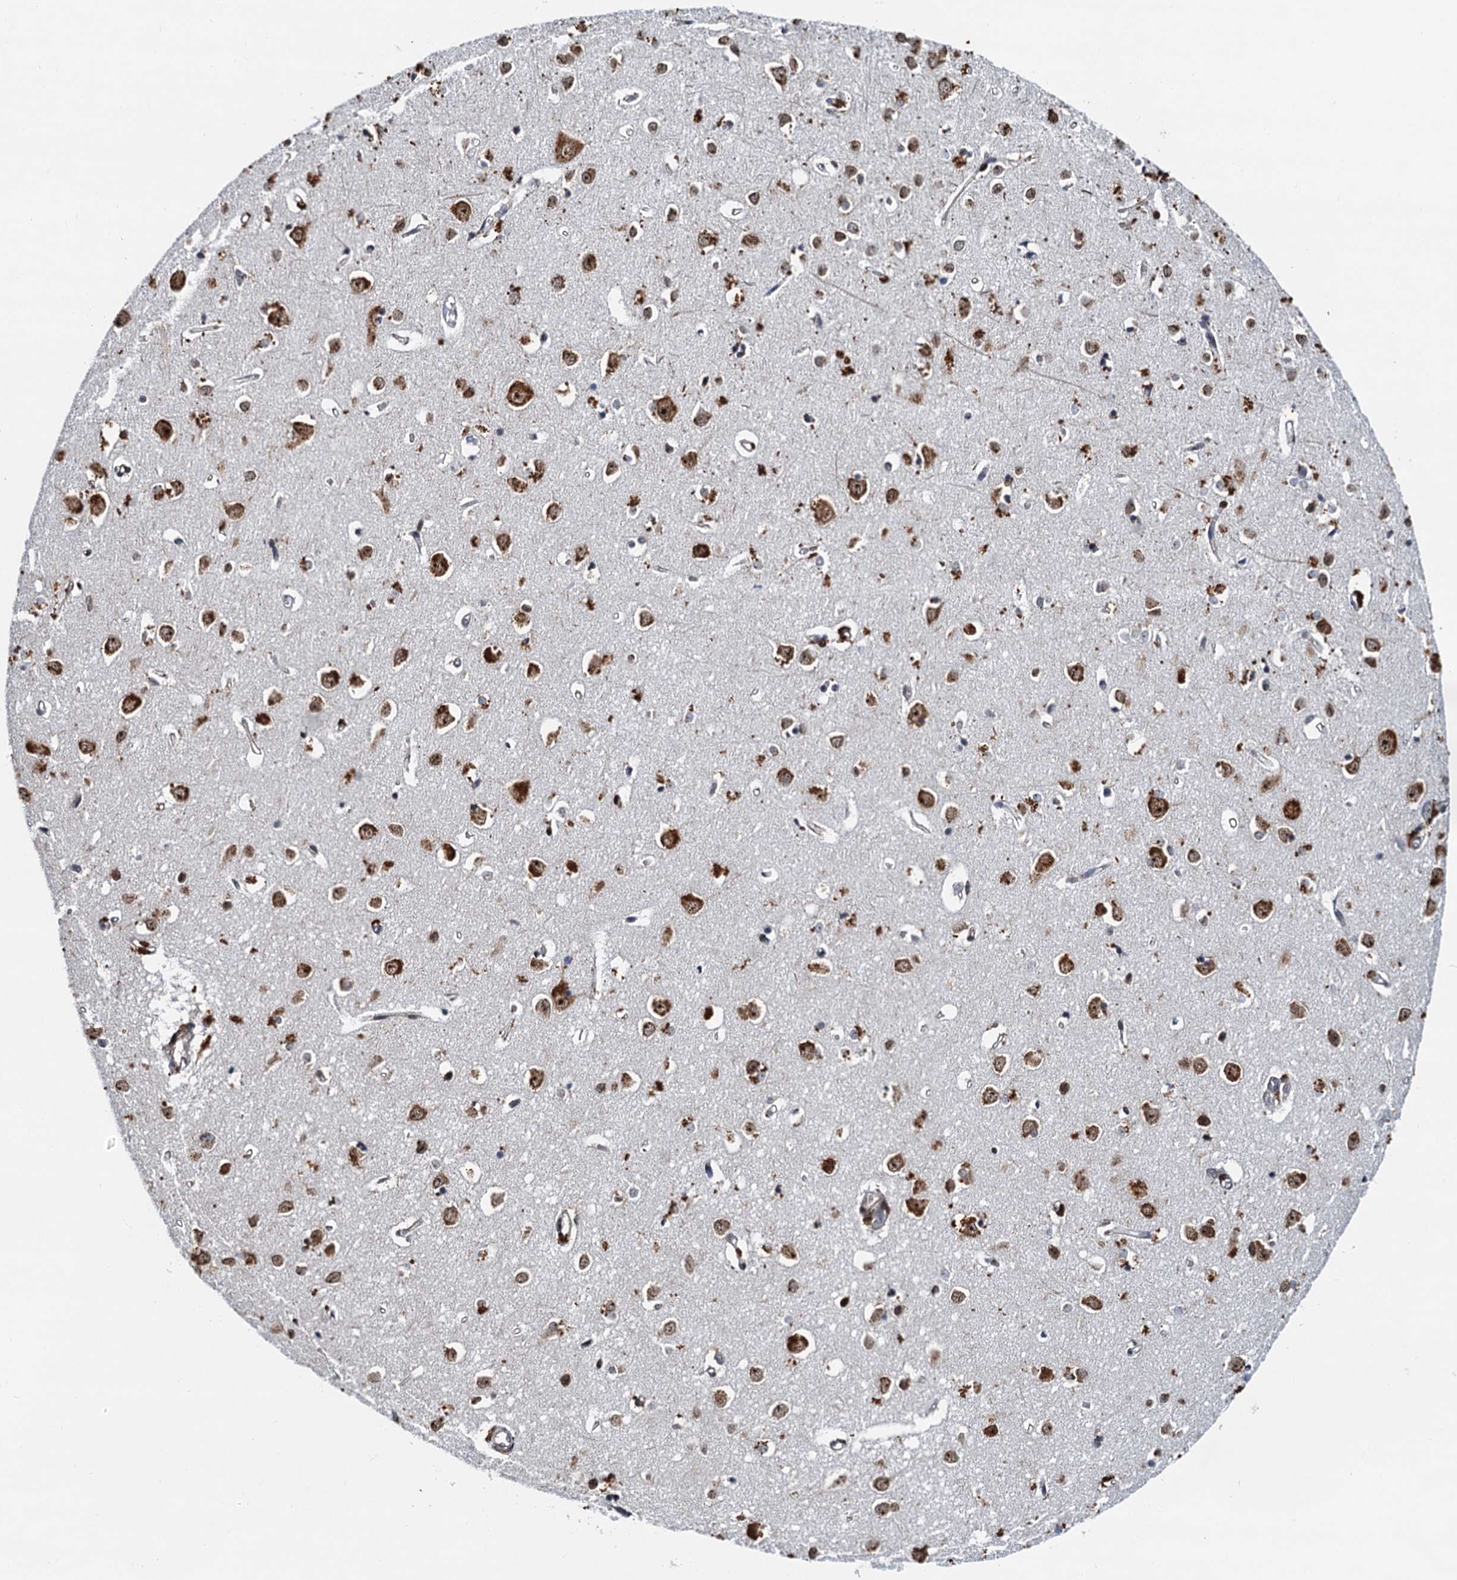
{"staining": {"intensity": "negative", "quantity": "none", "location": "none"}, "tissue": "cerebral cortex", "cell_type": "Endothelial cells", "image_type": "normal", "snomed": [{"axis": "morphology", "description": "Normal tissue, NOS"}, {"axis": "topography", "description": "Cerebral cortex"}], "caption": "Endothelial cells show no significant staining in benign cerebral cortex.", "gene": "DNAJC21", "patient": {"sex": "female", "age": 64}}